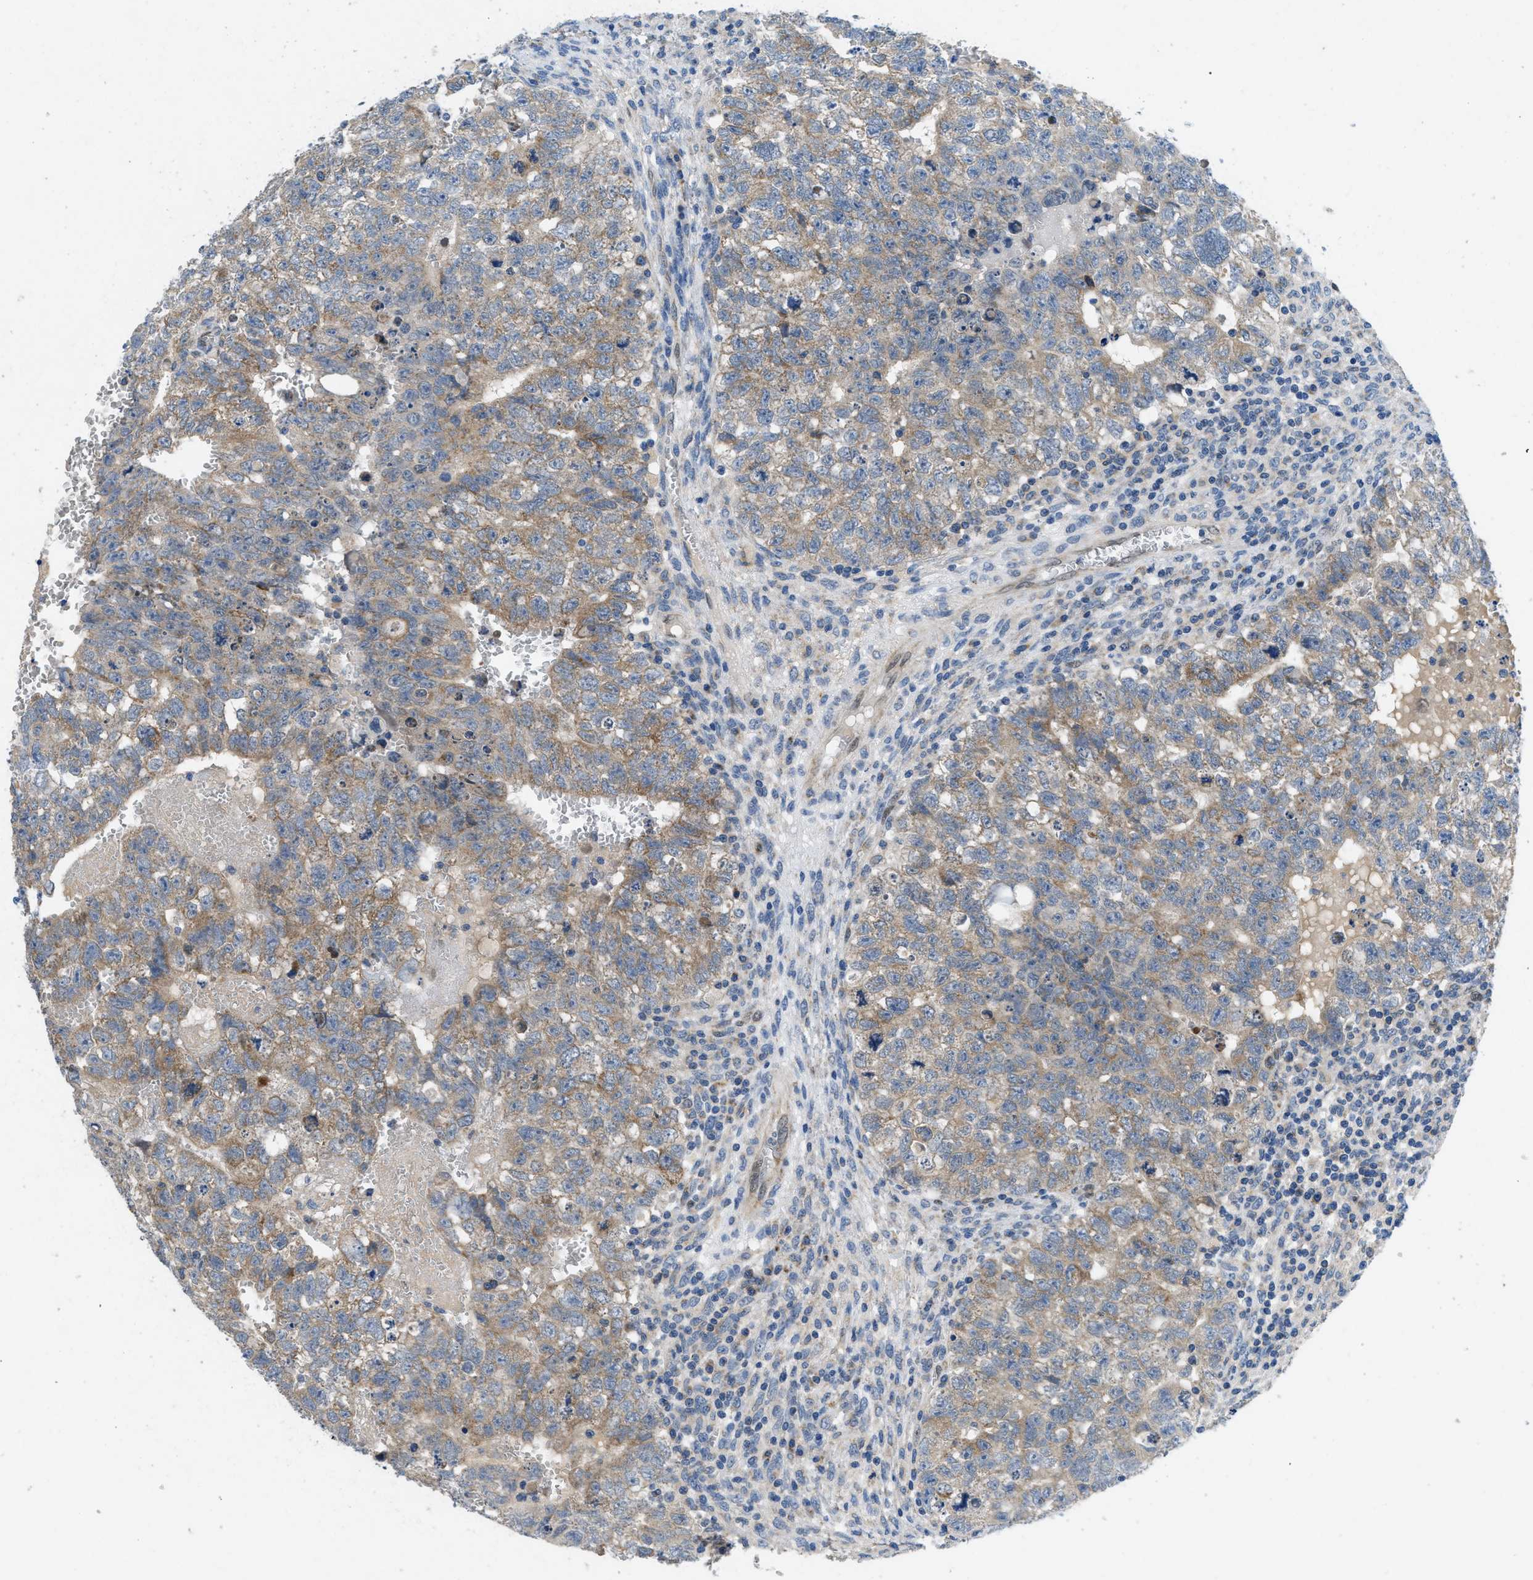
{"staining": {"intensity": "moderate", "quantity": ">75%", "location": "cytoplasmic/membranous"}, "tissue": "testis cancer", "cell_type": "Tumor cells", "image_type": "cancer", "snomed": [{"axis": "morphology", "description": "Seminoma, NOS"}, {"axis": "morphology", "description": "Carcinoma, Embryonal, NOS"}, {"axis": "topography", "description": "Testis"}], "caption": "High-power microscopy captured an immunohistochemistry photomicrograph of testis cancer, revealing moderate cytoplasmic/membranous positivity in approximately >75% of tumor cells. Using DAB (3,3'-diaminobenzidine) (brown) and hematoxylin (blue) stains, captured at high magnification using brightfield microscopy.", "gene": "PNKD", "patient": {"sex": "male", "age": 38}}